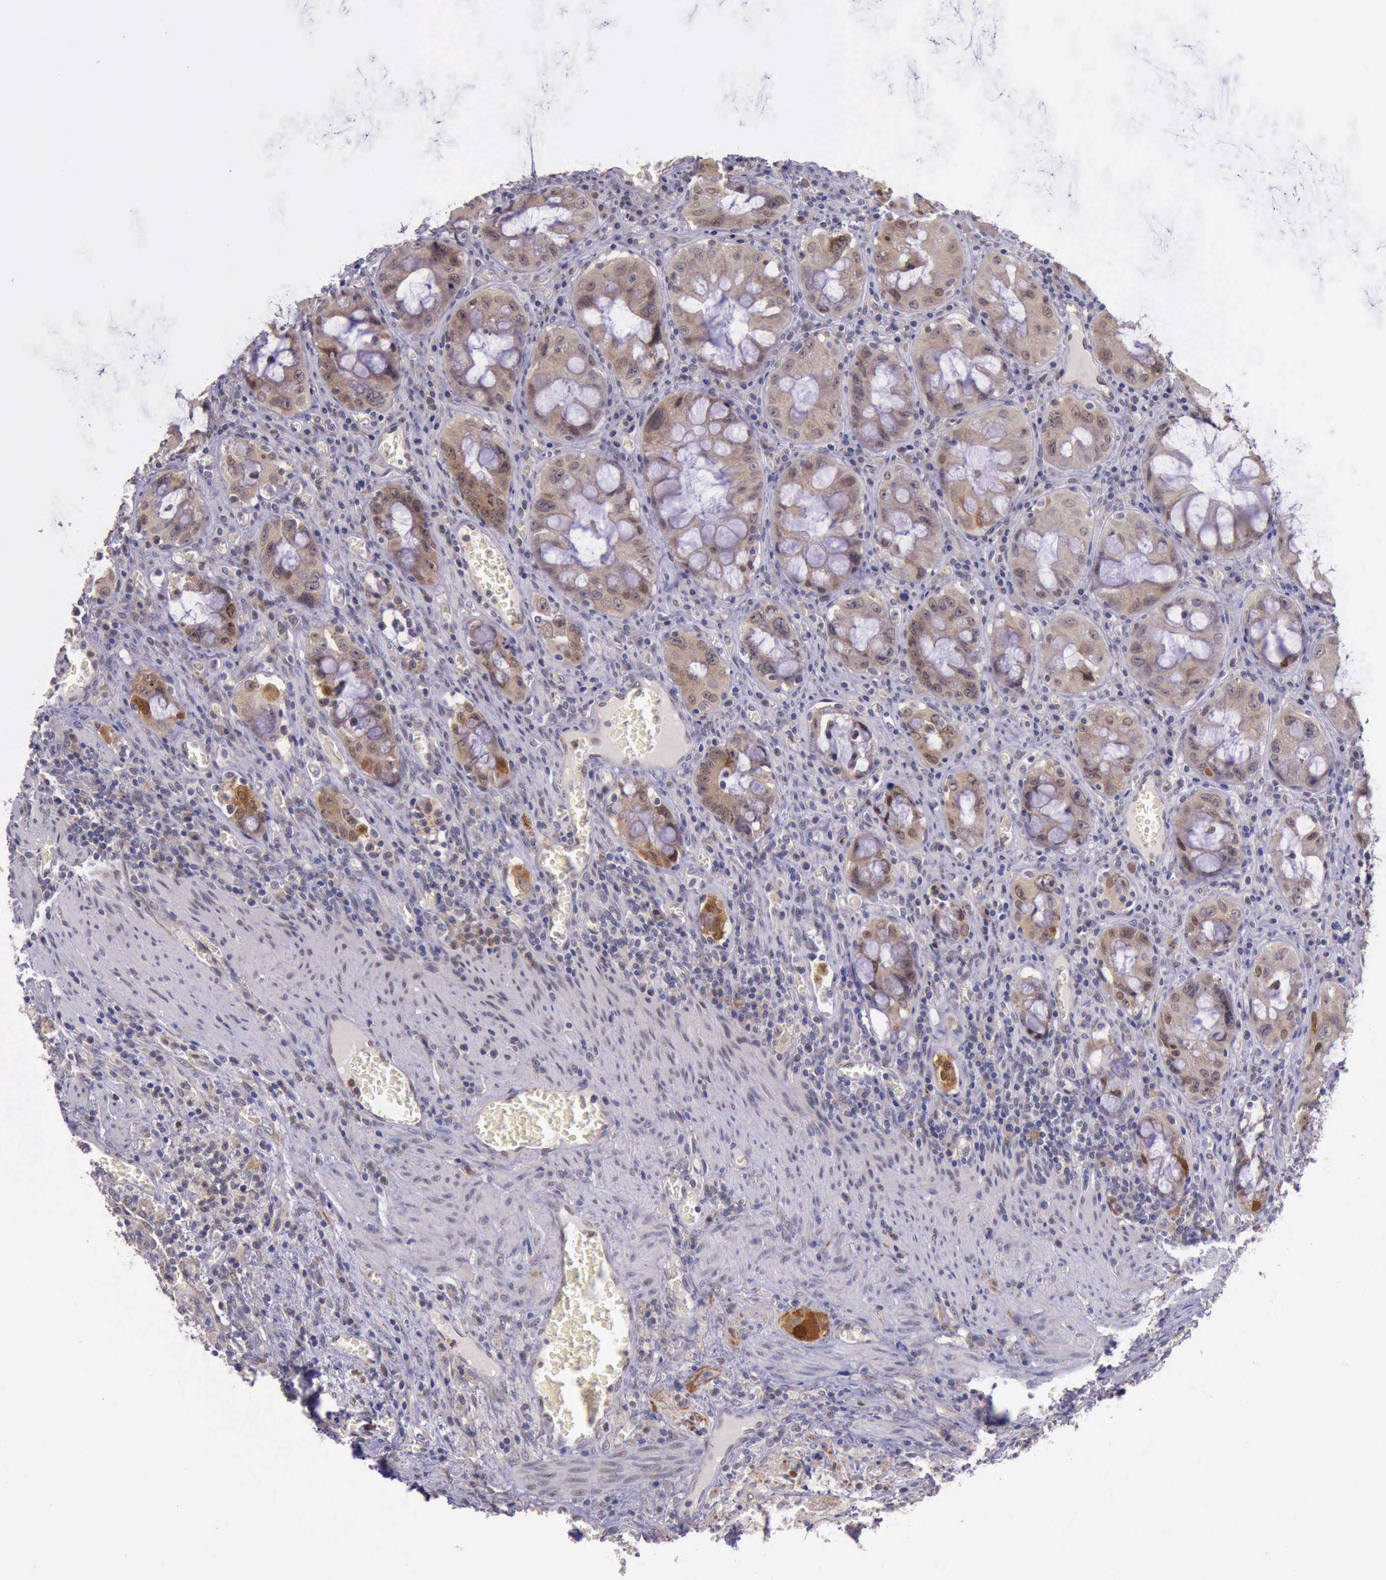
{"staining": {"intensity": "moderate", "quantity": ">75%", "location": "cytoplasmic/membranous"}, "tissue": "colorectal cancer", "cell_type": "Tumor cells", "image_type": "cancer", "snomed": [{"axis": "morphology", "description": "Adenocarcinoma, NOS"}, {"axis": "topography", "description": "Rectum"}], "caption": "Protein analysis of colorectal adenocarcinoma tissue demonstrates moderate cytoplasmic/membranous expression in about >75% of tumor cells.", "gene": "PLEK2", "patient": {"sex": "male", "age": 70}}